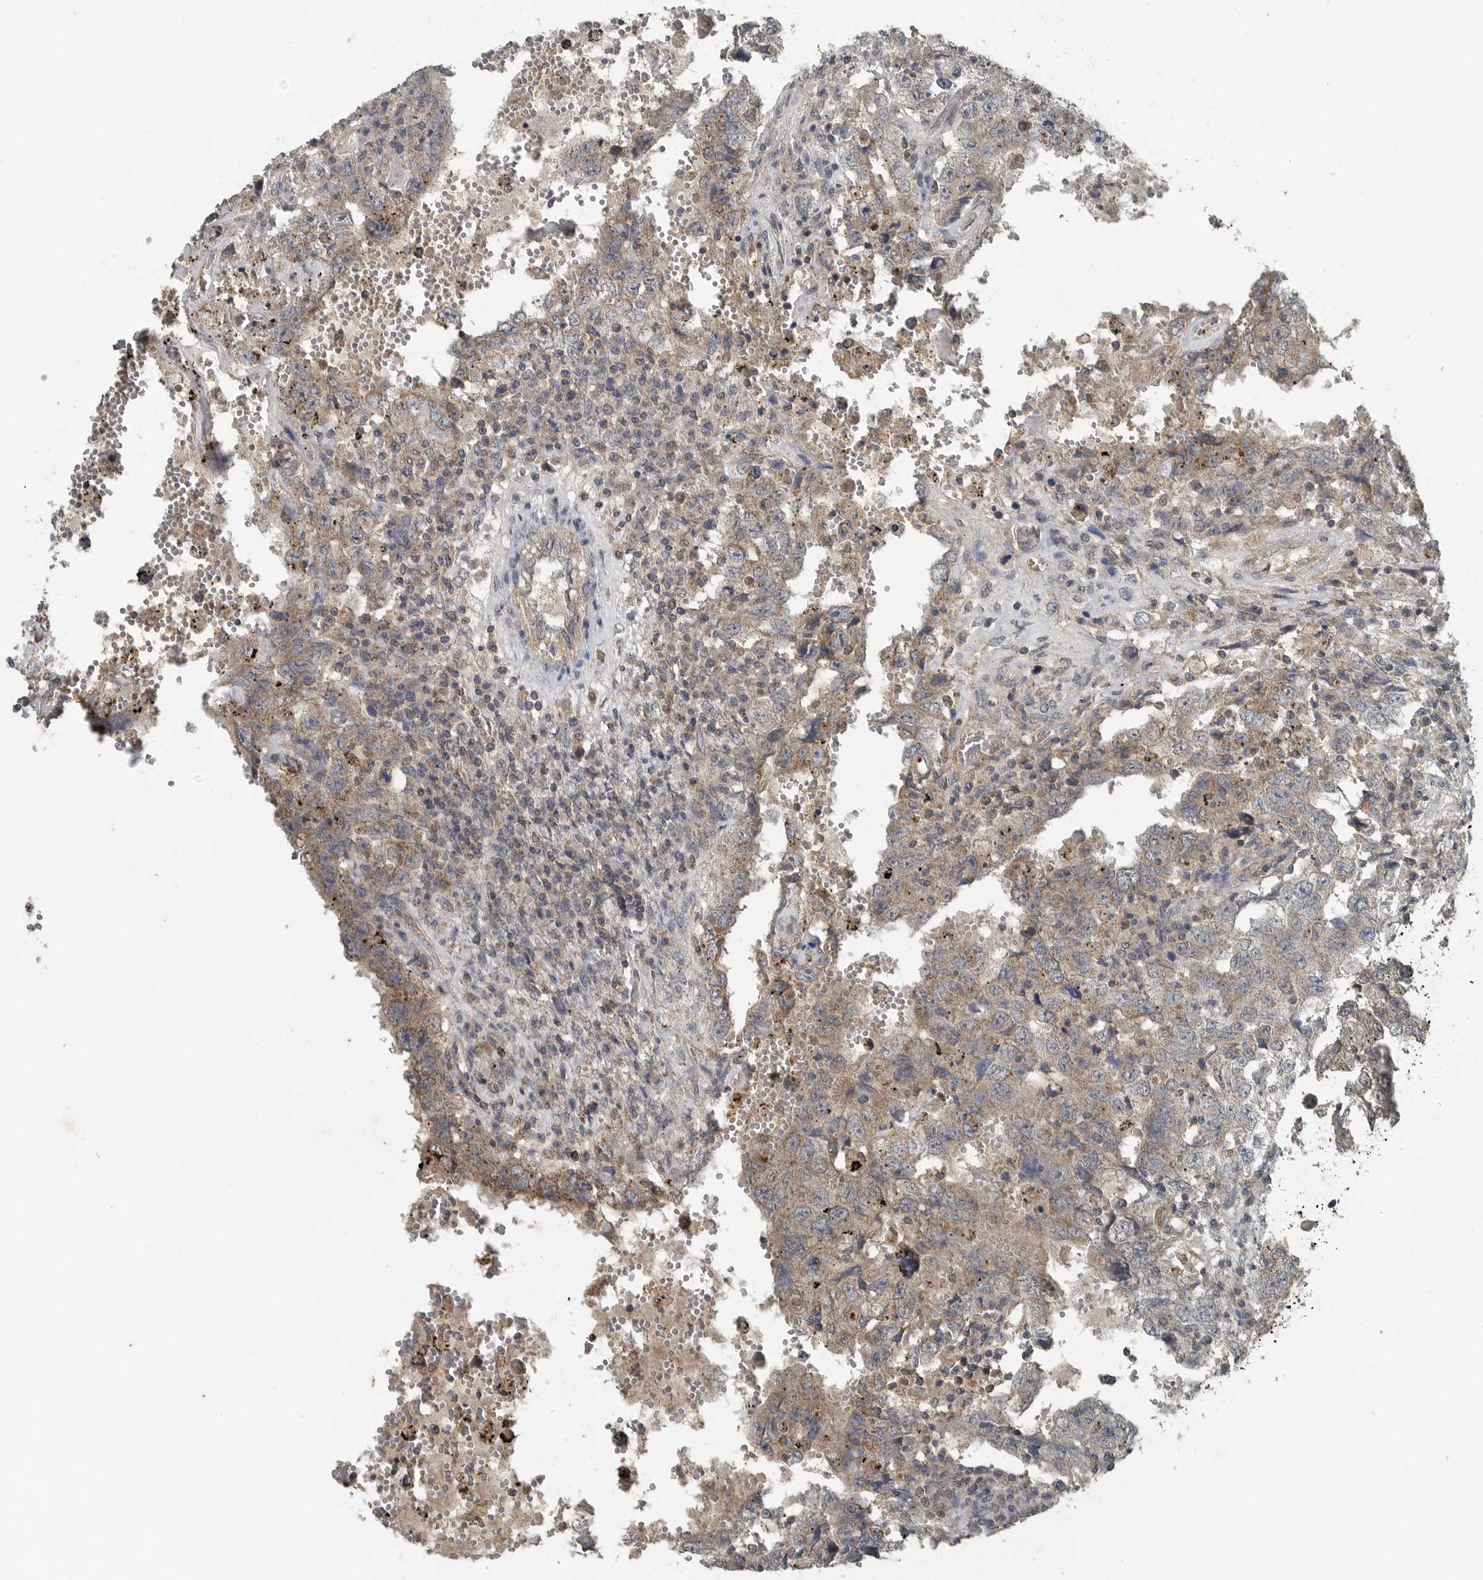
{"staining": {"intensity": "weak", "quantity": "25%-75%", "location": "cytoplasmic/membranous"}, "tissue": "testis cancer", "cell_type": "Tumor cells", "image_type": "cancer", "snomed": [{"axis": "morphology", "description": "Carcinoma, Embryonal, NOS"}, {"axis": "topography", "description": "Testis"}], "caption": "Immunohistochemistry of embryonal carcinoma (testis) demonstrates low levels of weak cytoplasmic/membranous staining in approximately 25%-75% of tumor cells.", "gene": "IL6ST", "patient": {"sex": "male", "age": 26}}